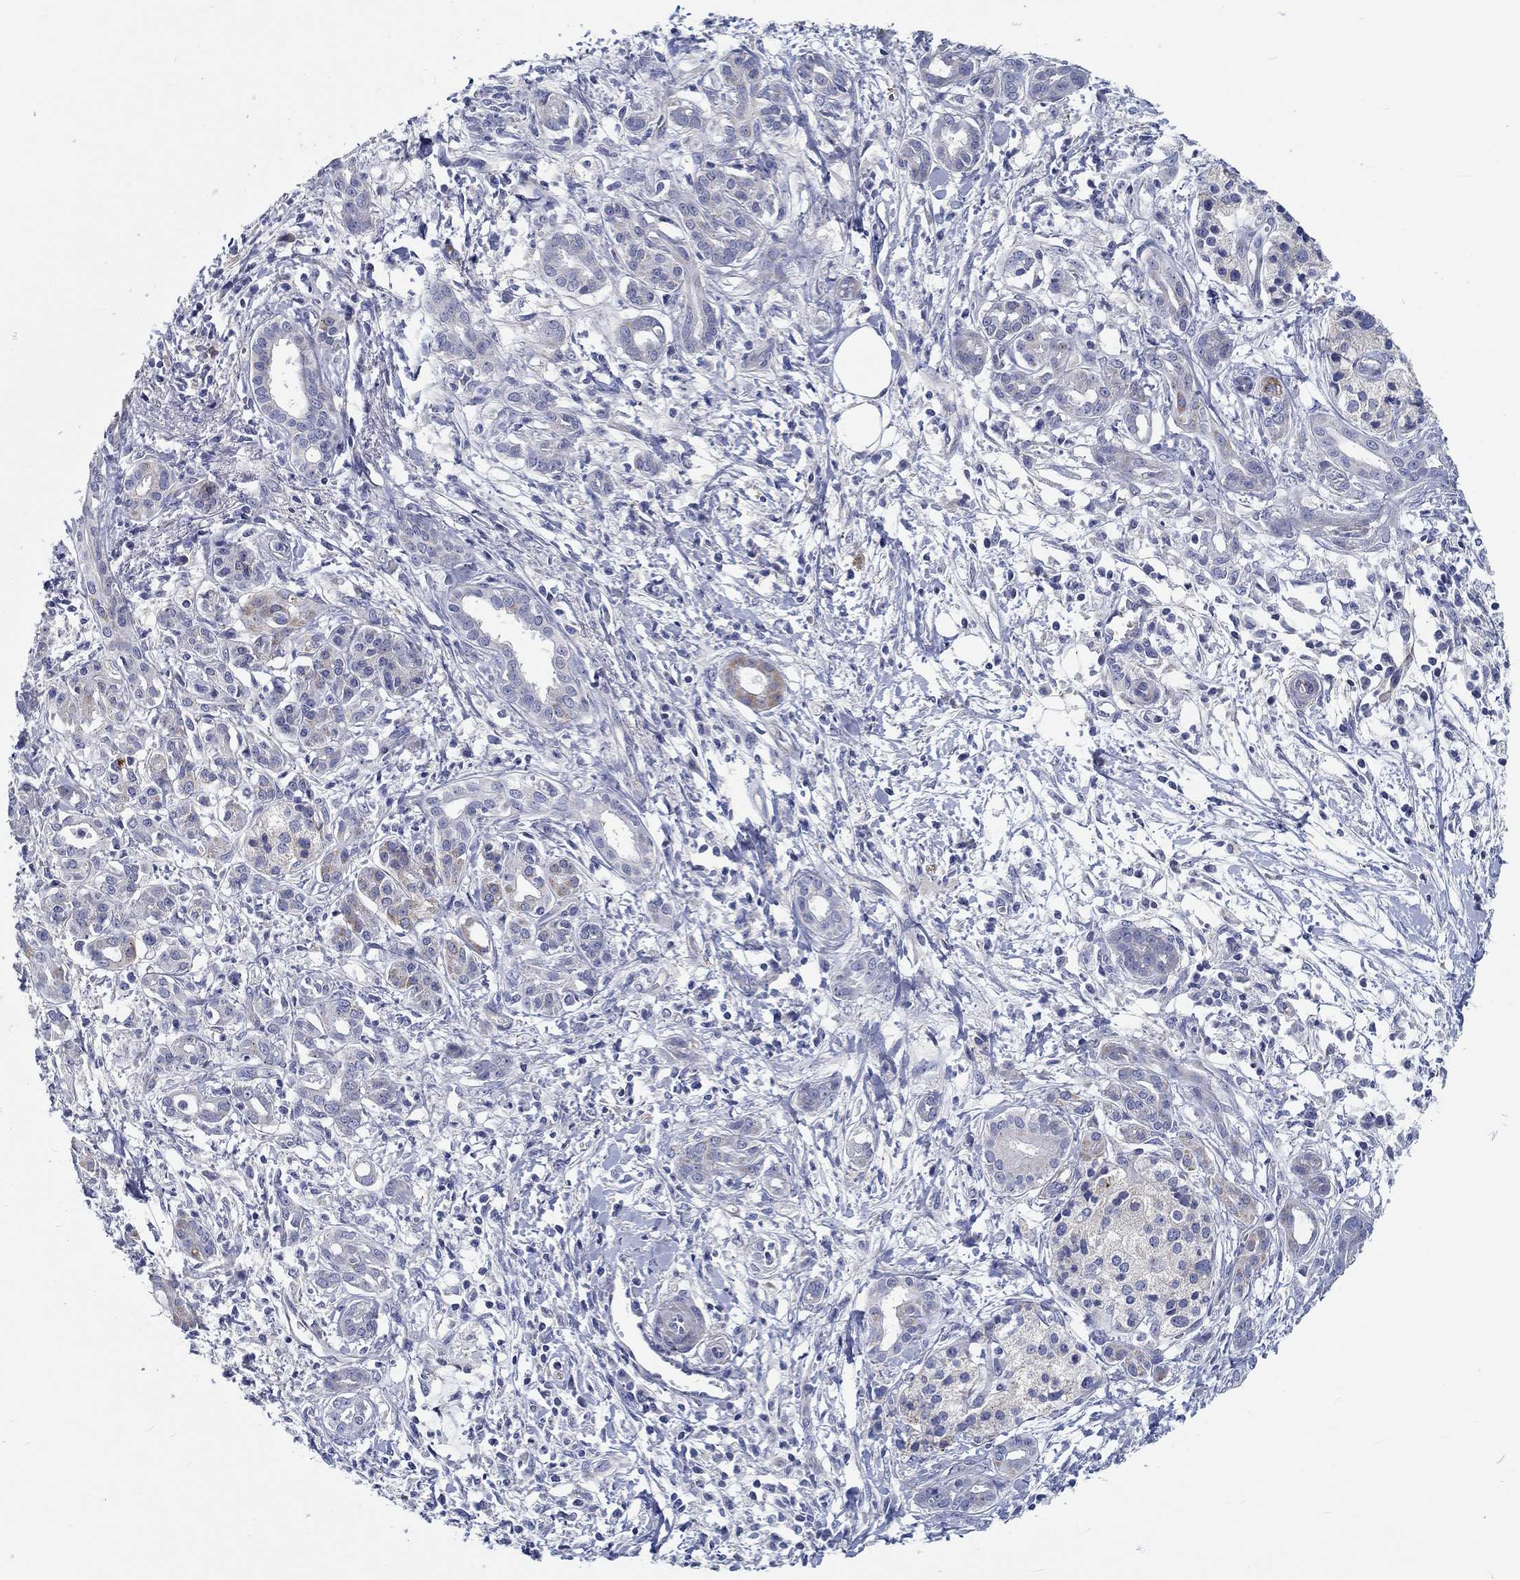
{"staining": {"intensity": "weak", "quantity": "<25%", "location": "cytoplasmic/membranous"}, "tissue": "pancreatic cancer", "cell_type": "Tumor cells", "image_type": "cancer", "snomed": [{"axis": "morphology", "description": "Adenocarcinoma, NOS"}, {"axis": "topography", "description": "Pancreas"}], "caption": "Immunohistochemistry (IHC) micrograph of neoplastic tissue: human pancreatic cancer stained with DAB (3,3'-diaminobenzidine) reveals no significant protein staining in tumor cells. Brightfield microscopy of immunohistochemistry (IHC) stained with DAB (brown) and hematoxylin (blue), captured at high magnification.", "gene": "MYBPC1", "patient": {"sex": "male", "age": 72}}